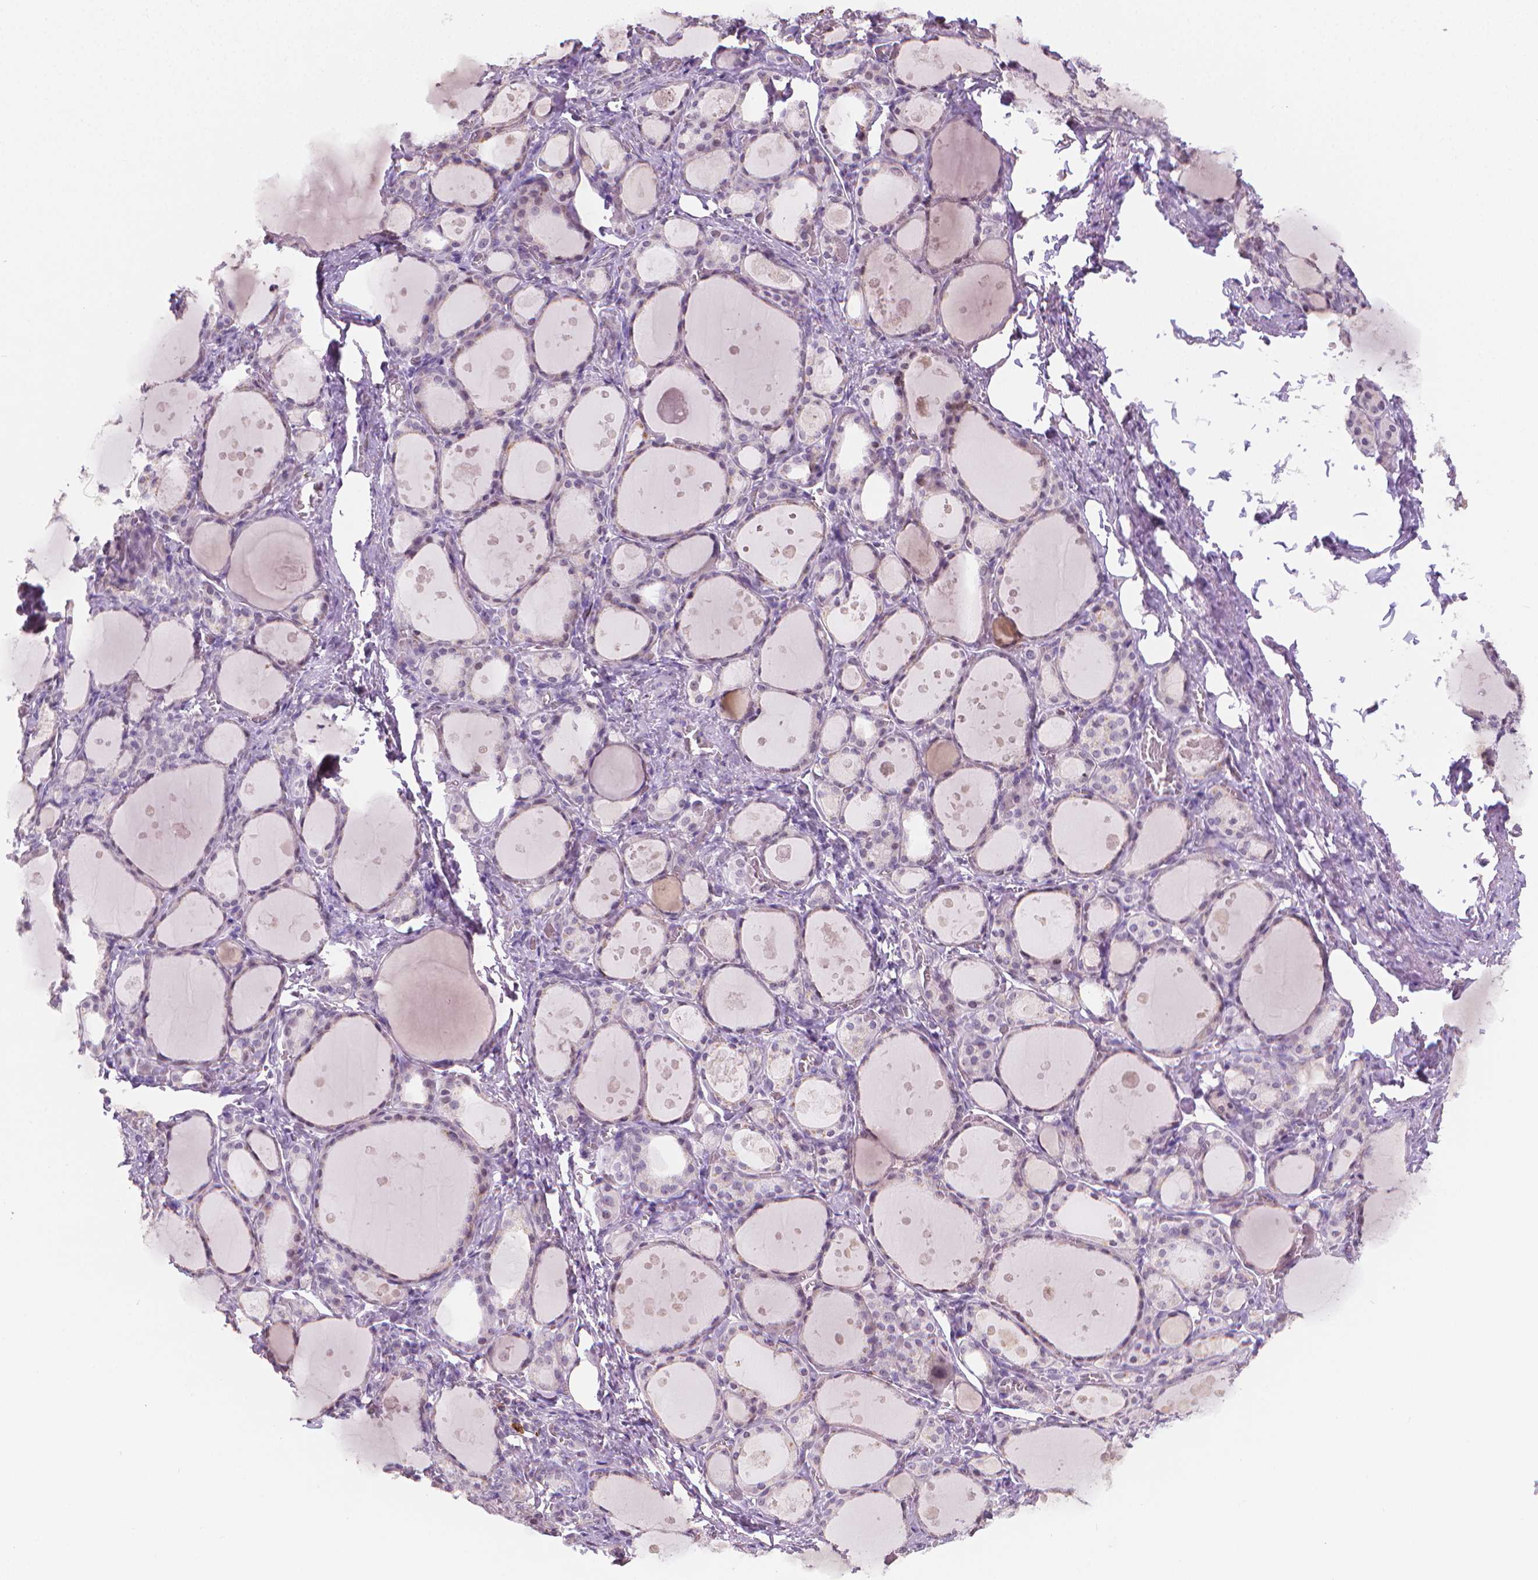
{"staining": {"intensity": "weak", "quantity": "<25%", "location": "nuclear"}, "tissue": "thyroid gland", "cell_type": "Glandular cells", "image_type": "normal", "snomed": [{"axis": "morphology", "description": "Normal tissue, NOS"}, {"axis": "topography", "description": "Thyroid gland"}], "caption": "This is a histopathology image of immunohistochemistry (IHC) staining of unremarkable thyroid gland, which shows no staining in glandular cells. The staining was performed using DAB (3,3'-diaminobenzidine) to visualize the protein expression in brown, while the nuclei were stained in blue with hematoxylin (Magnification: 20x).", "gene": "NCAN", "patient": {"sex": "male", "age": 68}}